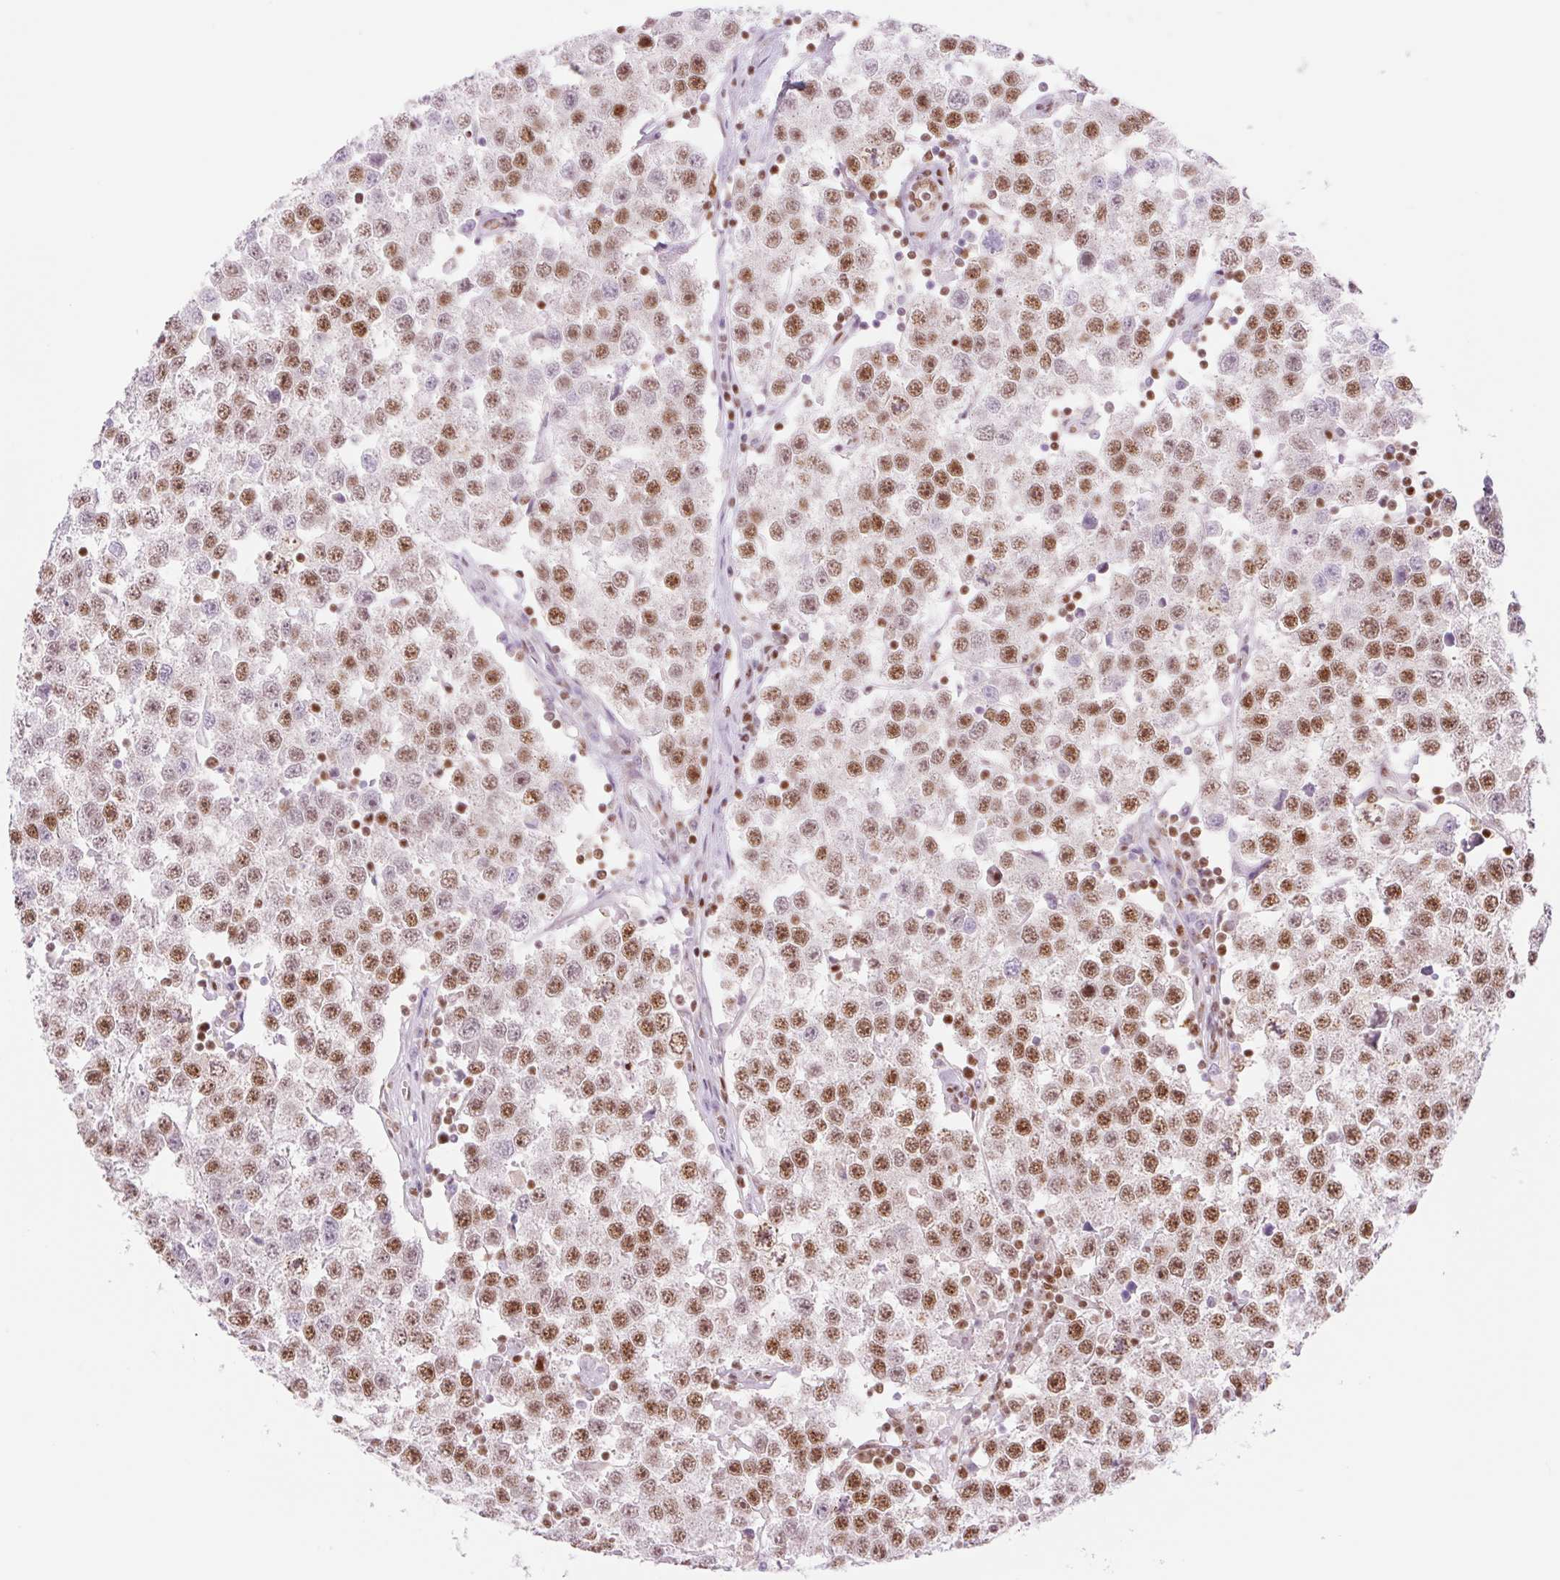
{"staining": {"intensity": "moderate", "quantity": ">75%", "location": "nuclear"}, "tissue": "testis cancer", "cell_type": "Tumor cells", "image_type": "cancer", "snomed": [{"axis": "morphology", "description": "Seminoma, NOS"}, {"axis": "topography", "description": "Testis"}], "caption": "Seminoma (testis) tissue displays moderate nuclear positivity in approximately >75% of tumor cells", "gene": "PRDM11", "patient": {"sex": "male", "age": 34}}